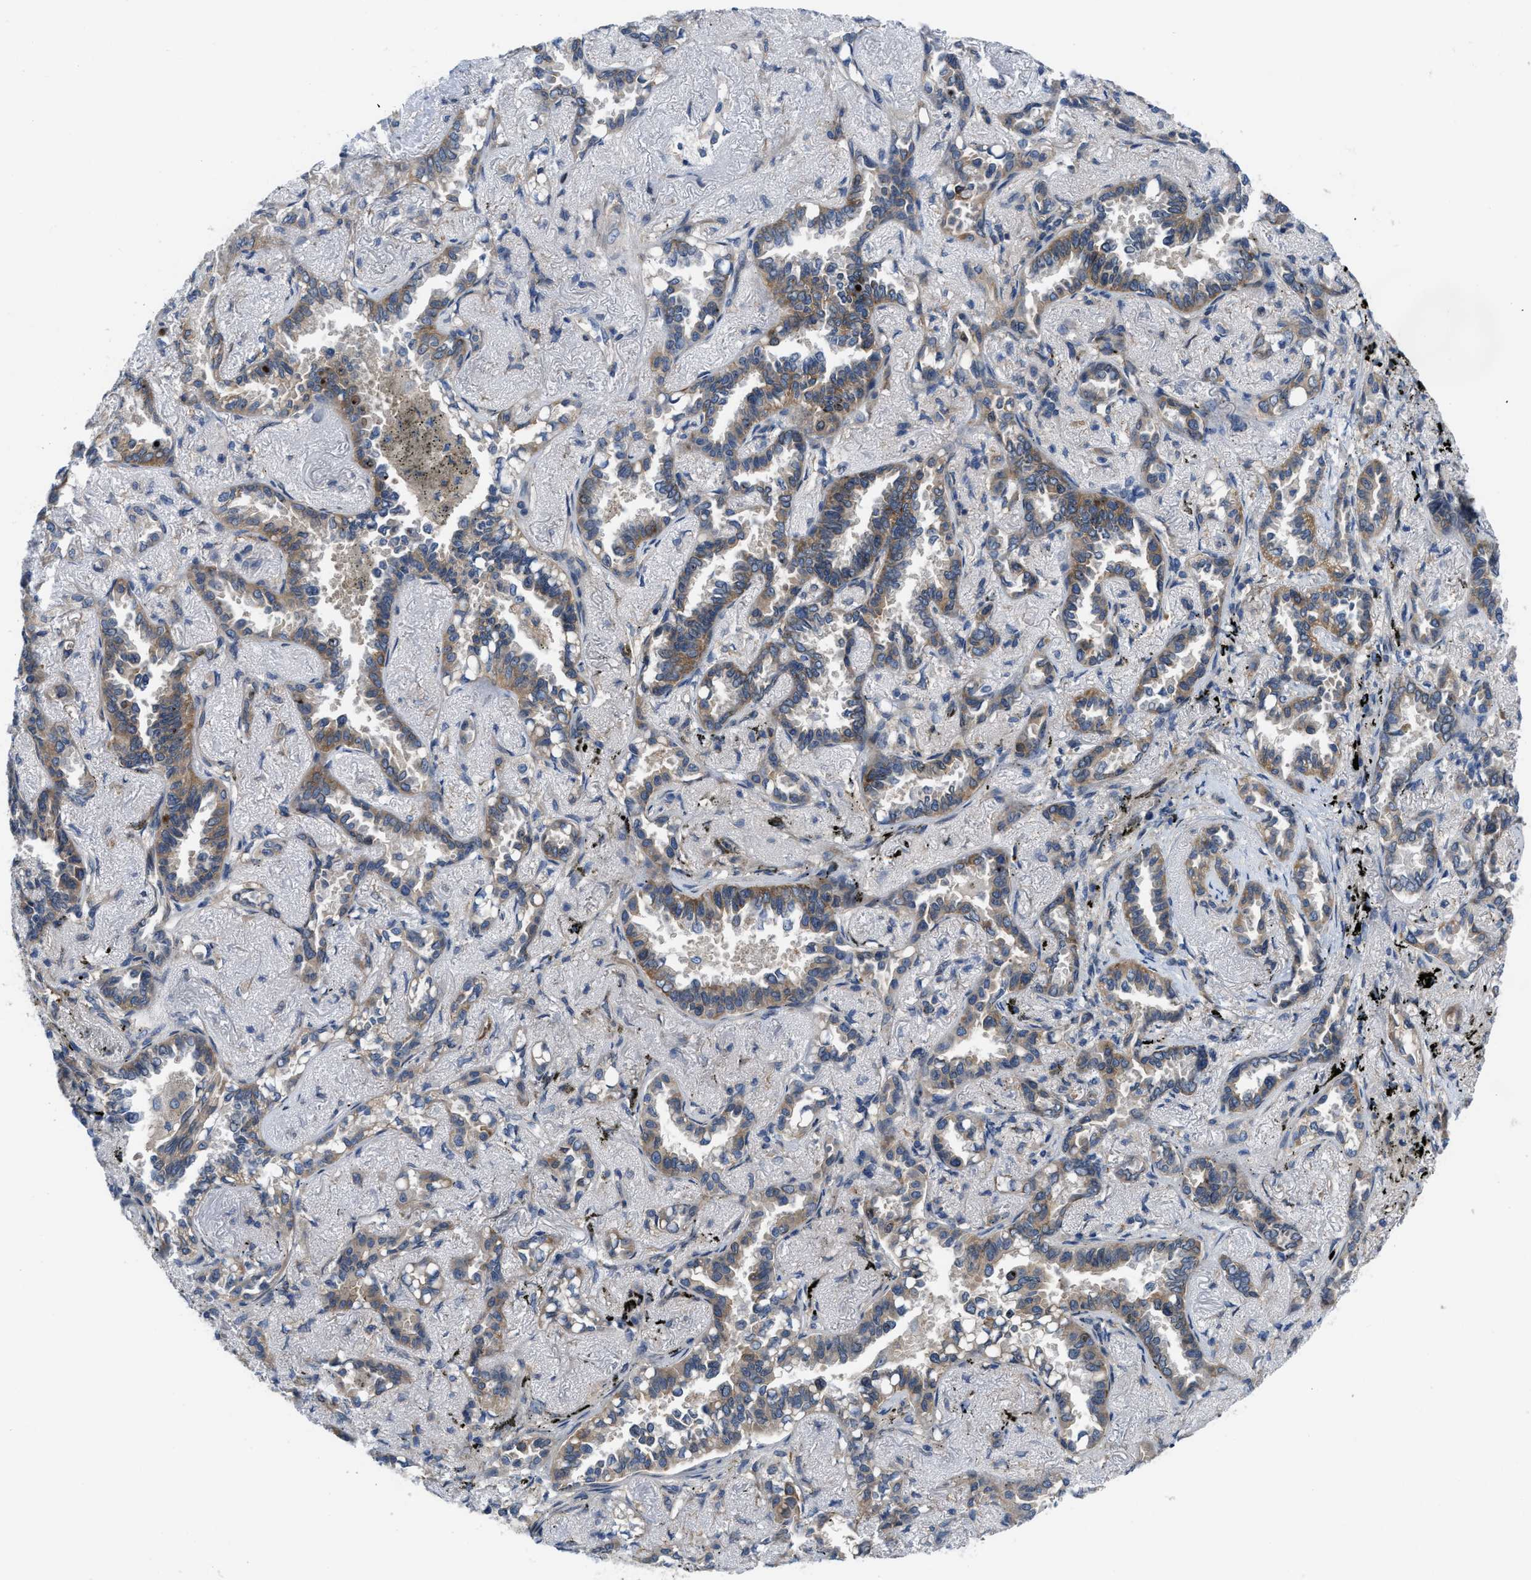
{"staining": {"intensity": "moderate", "quantity": ">75%", "location": "cytoplasmic/membranous"}, "tissue": "lung cancer", "cell_type": "Tumor cells", "image_type": "cancer", "snomed": [{"axis": "morphology", "description": "Adenocarcinoma, NOS"}, {"axis": "topography", "description": "Lung"}], "caption": "High-power microscopy captured an IHC image of adenocarcinoma (lung), revealing moderate cytoplasmic/membranous positivity in about >75% of tumor cells.", "gene": "MYO18A", "patient": {"sex": "male", "age": 59}}